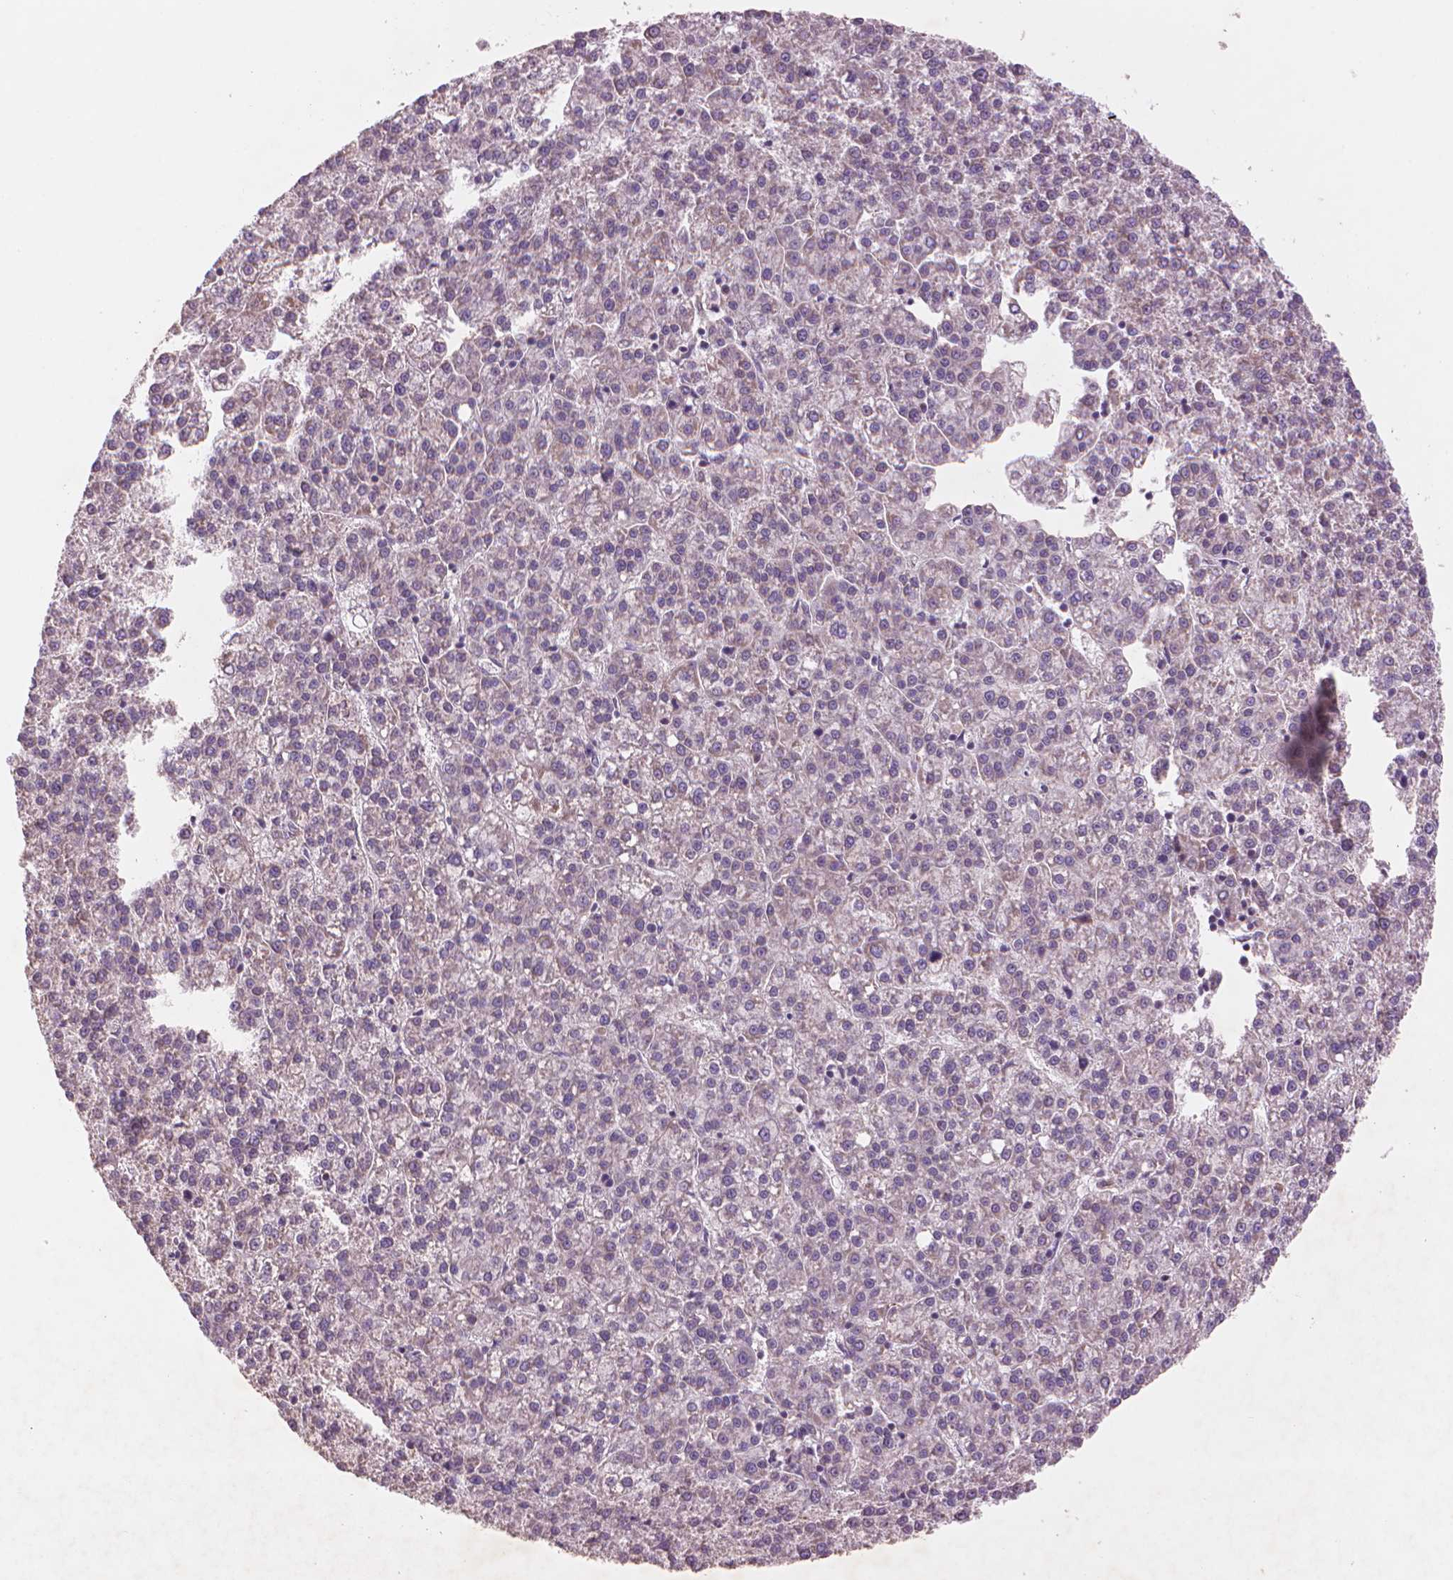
{"staining": {"intensity": "negative", "quantity": "none", "location": "none"}, "tissue": "liver cancer", "cell_type": "Tumor cells", "image_type": "cancer", "snomed": [{"axis": "morphology", "description": "Carcinoma, Hepatocellular, NOS"}, {"axis": "topography", "description": "Liver"}], "caption": "High magnification brightfield microscopy of hepatocellular carcinoma (liver) stained with DAB (brown) and counterstained with hematoxylin (blue): tumor cells show no significant staining. Brightfield microscopy of IHC stained with DAB (3,3'-diaminobenzidine) (brown) and hematoxylin (blue), captured at high magnification.", "gene": "NLRX1", "patient": {"sex": "female", "age": 58}}